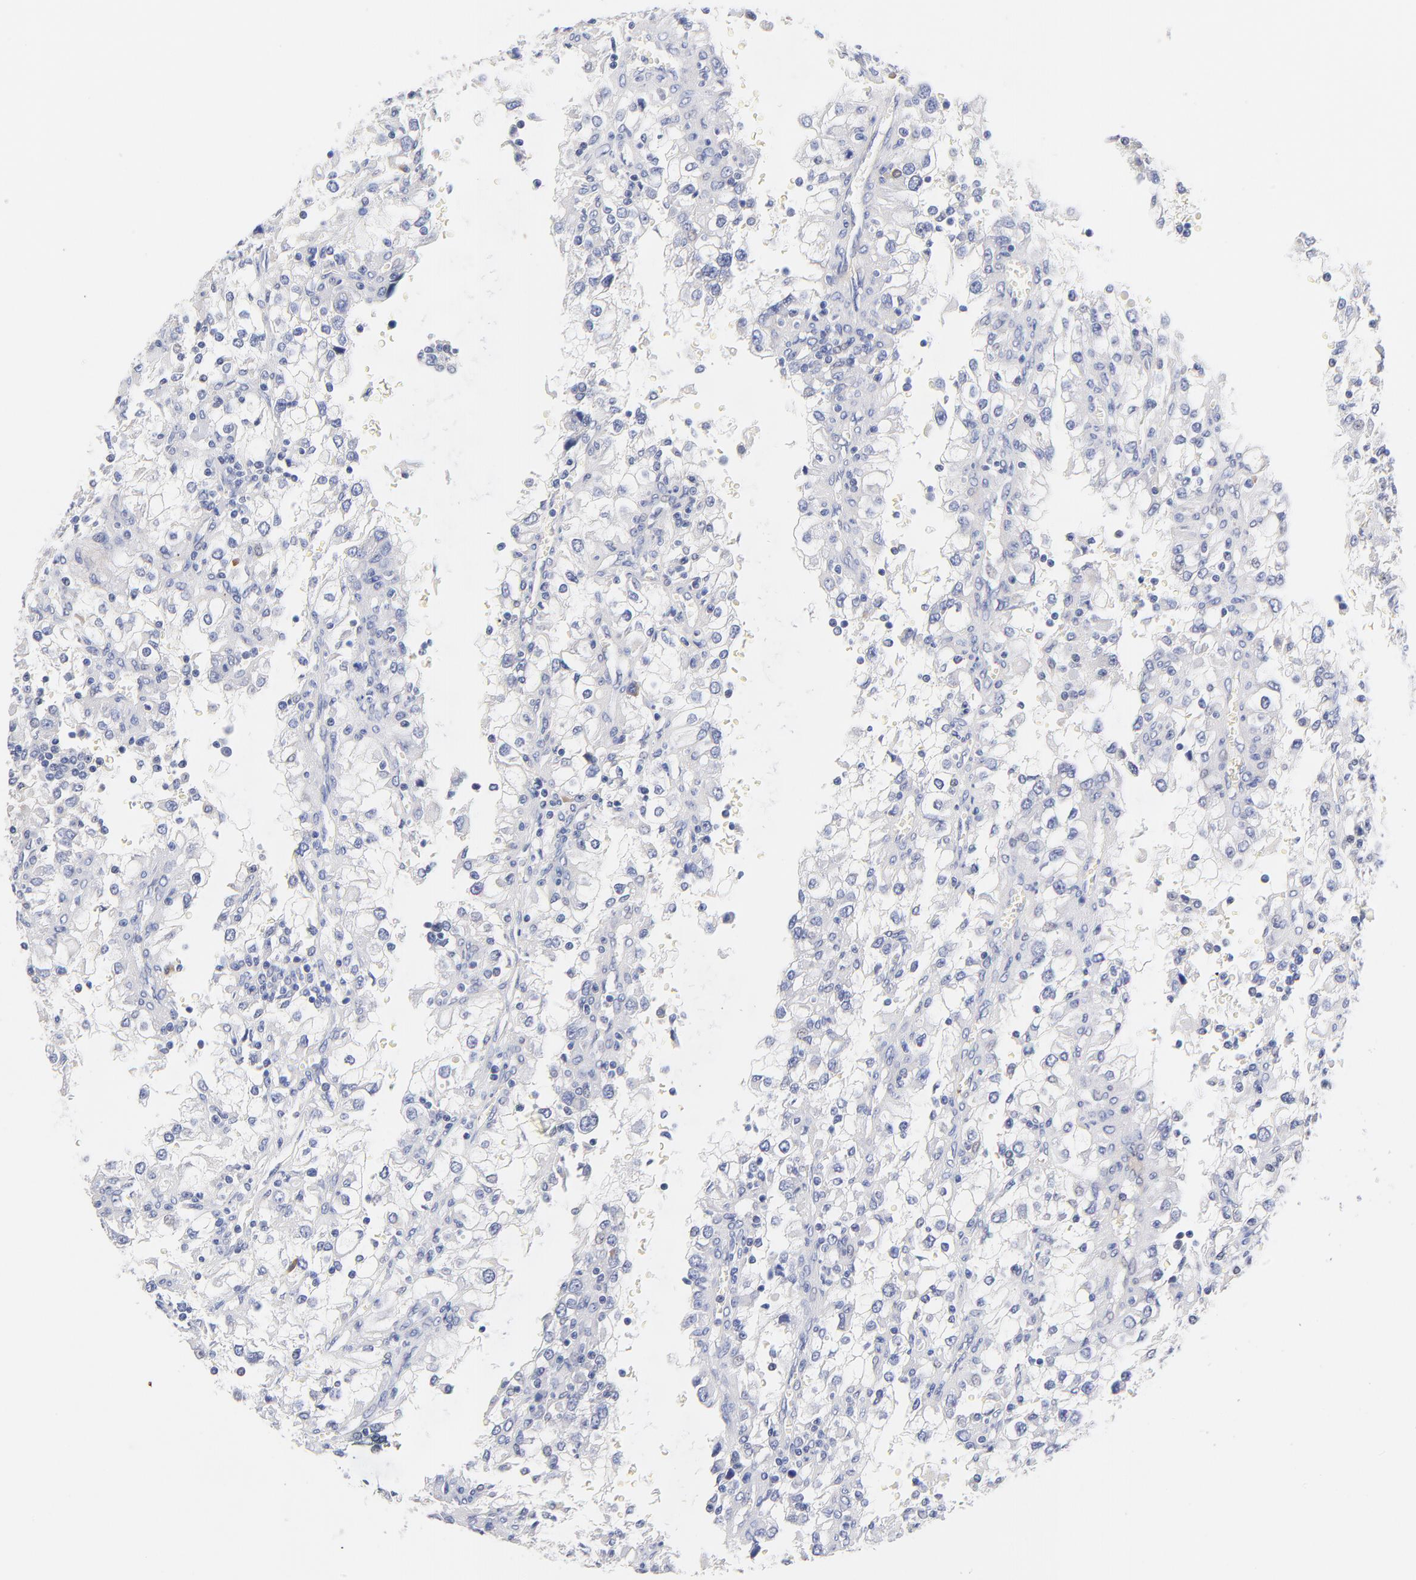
{"staining": {"intensity": "negative", "quantity": "none", "location": "none"}, "tissue": "renal cancer", "cell_type": "Tumor cells", "image_type": "cancer", "snomed": [{"axis": "morphology", "description": "Adenocarcinoma, NOS"}, {"axis": "topography", "description": "Kidney"}], "caption": "A histopathology image of human renal cancer is negative for staining in tumor cells.", "gene": "TWNK", "patient": {"sex": "female", "age": 52}}